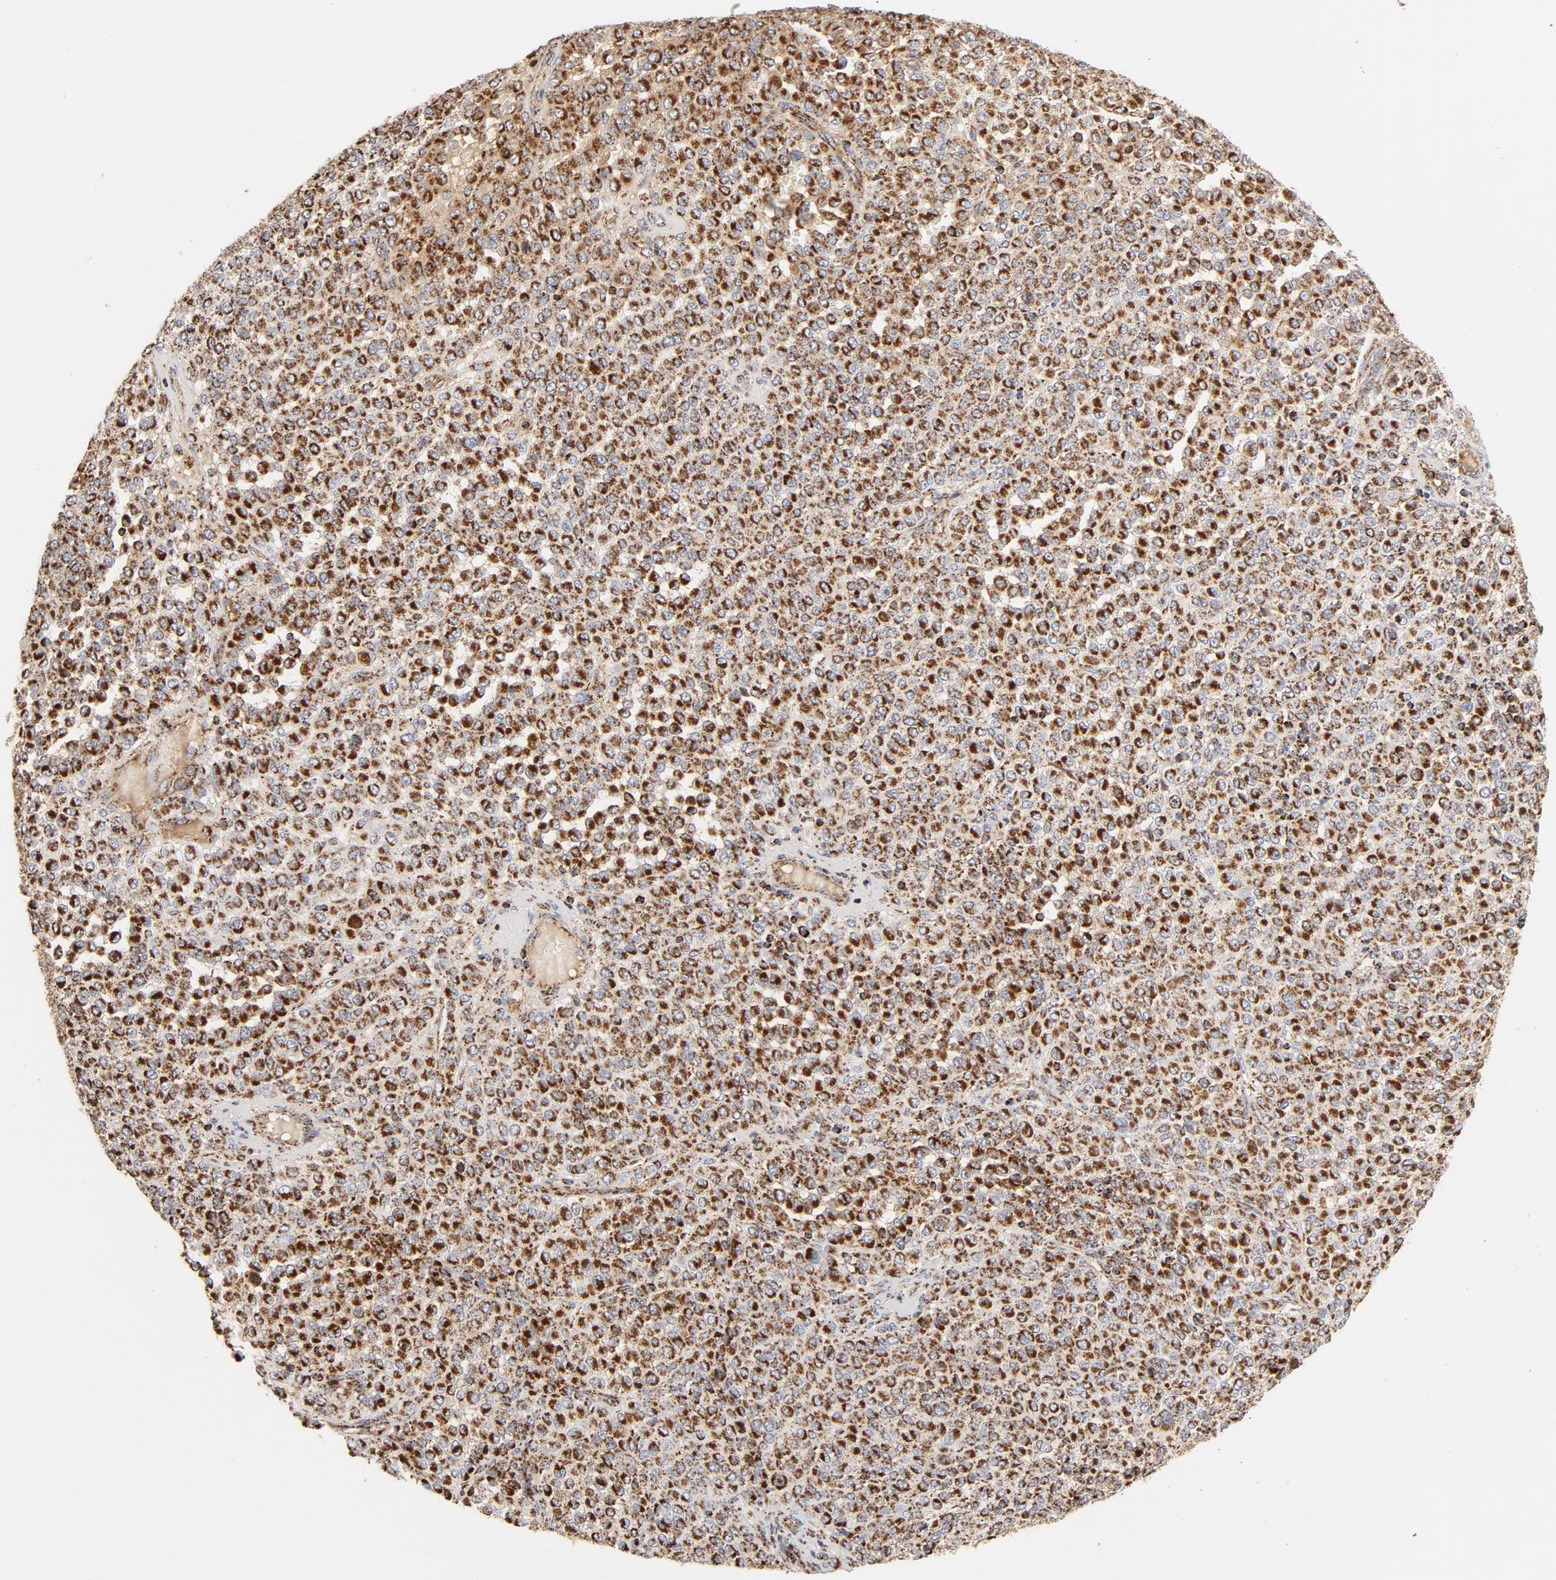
{"staining": {"intensity": "strong", "quantity": ">75%", "location": "cytoplasmic/membranous"}, "tissue": "melanoma", "cell_type": "Tumor cells", "image_type": "cancer", "snomed": [{"axis": "morphology", "description": "Malignant melanoma, Metastatic site"}, {"axis": "topography", "description": "Pancreas"}], "caption": "Protein expression analysis of human malignant melanoma (metastatic site) reveals strong cytoplasmic/membranous expression in approximately >75% of tumor cells. (Stains: DAB (3,3'-diaminobenzidine) in brown, nuclei in blue, Microscopy: brightfield microscopy at high magnification).", "gene": "PCNX4", "patient": {"sex": "female", "age": 30}}